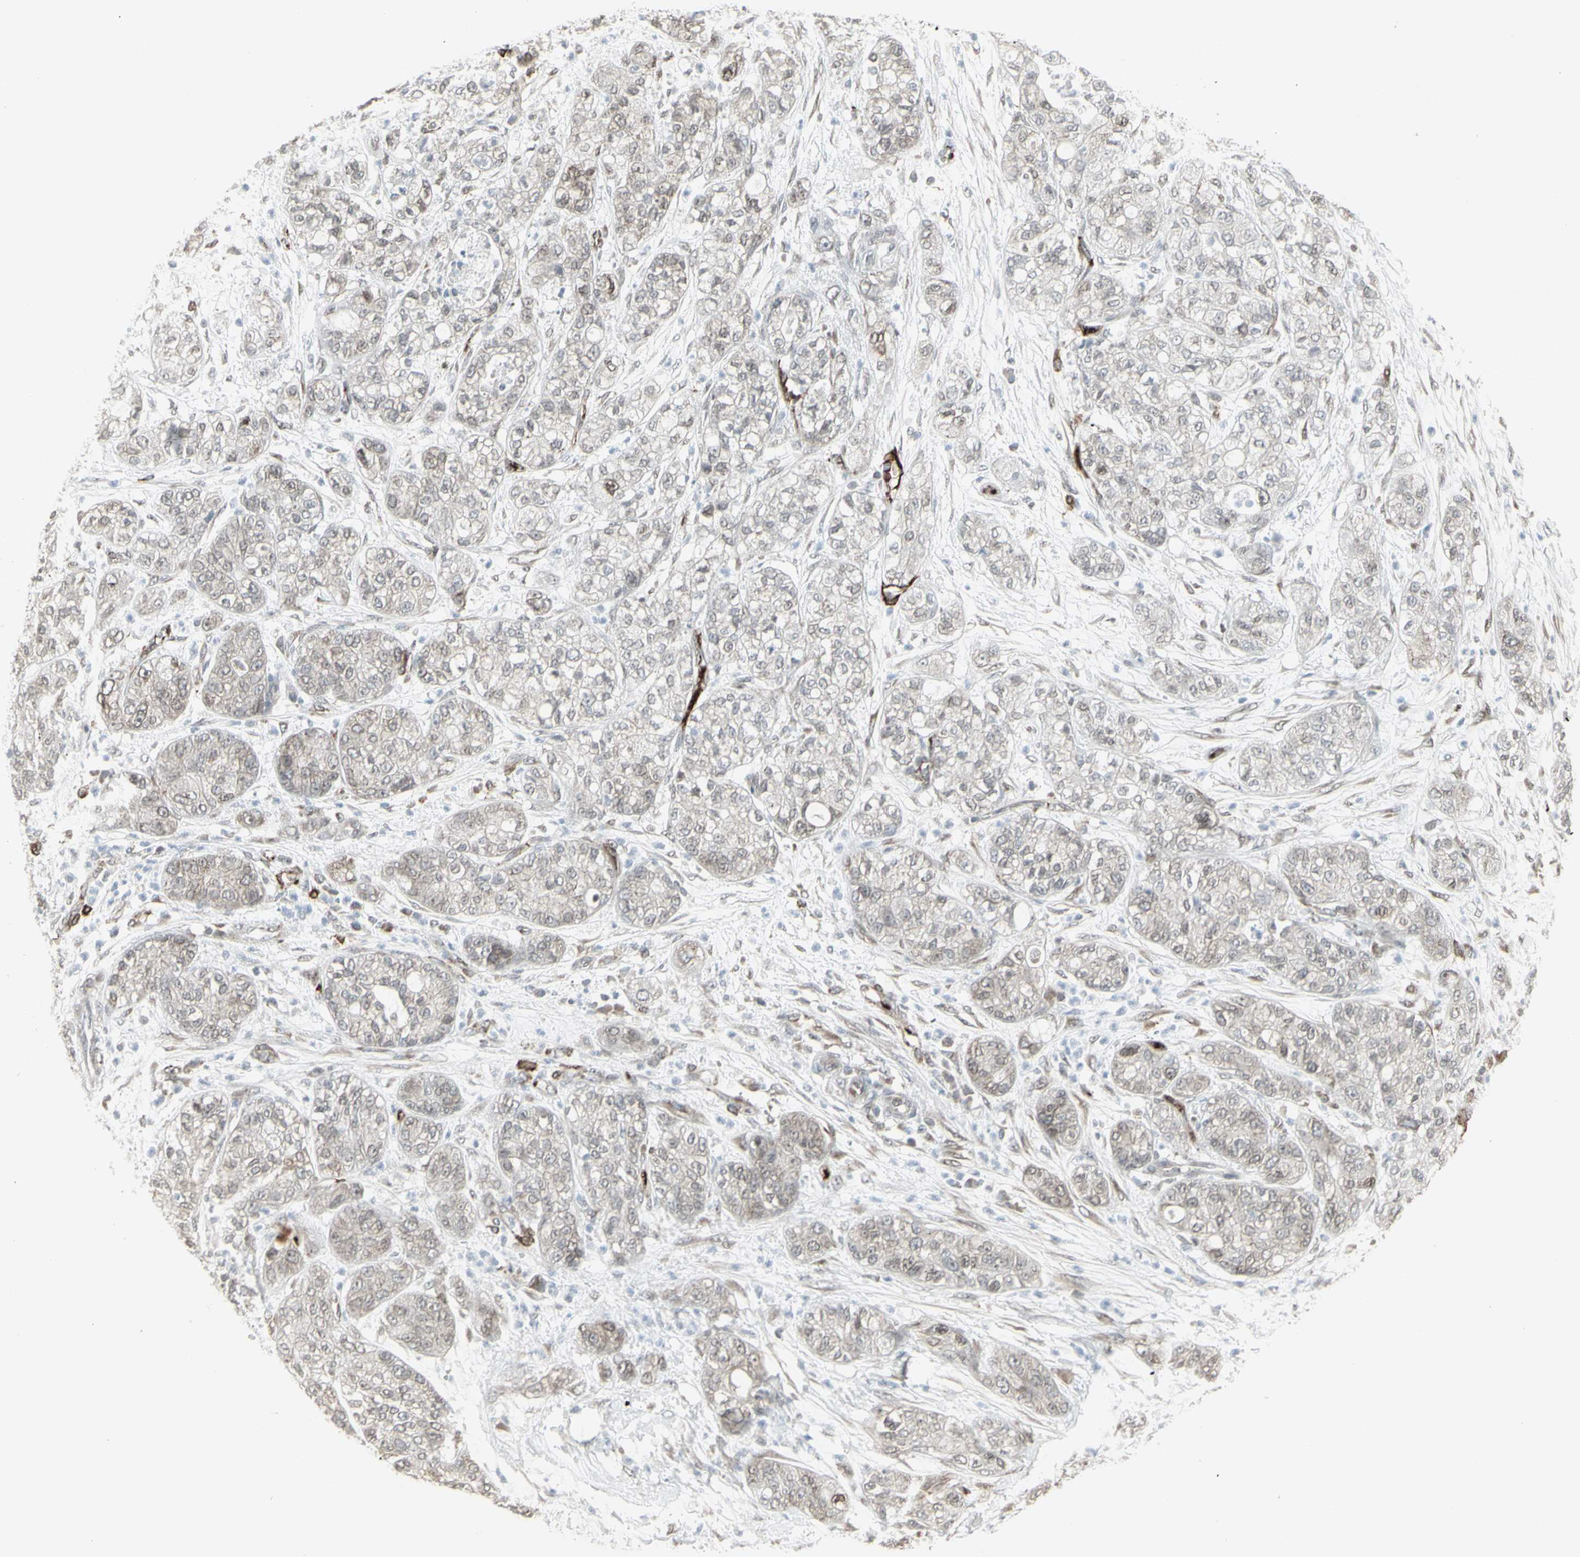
{"staining": {"intensity": "weak", "quantity": ">75%", "location": "cytoplasmic/membranous,nuclear"}, "tissue": "pancreatic cancer", "cell_type": "Tumor cells", "image_type": "cancer", "snomed": [{"axis": "morphology", "description": "Adenocarcinoma, NOS"}, {"axis": "topography", "description": "Pancreas"}], "caption": "Pancreatic cancer (adenocarcinoma) was stained to show a protein in brown. There is low levels of weak cytoplasmic/membranous and nuclear positivity in approximately >75% of tumor cells.", "gene": "DTX3L", "patient": {"sex": "female", "age": 78}}